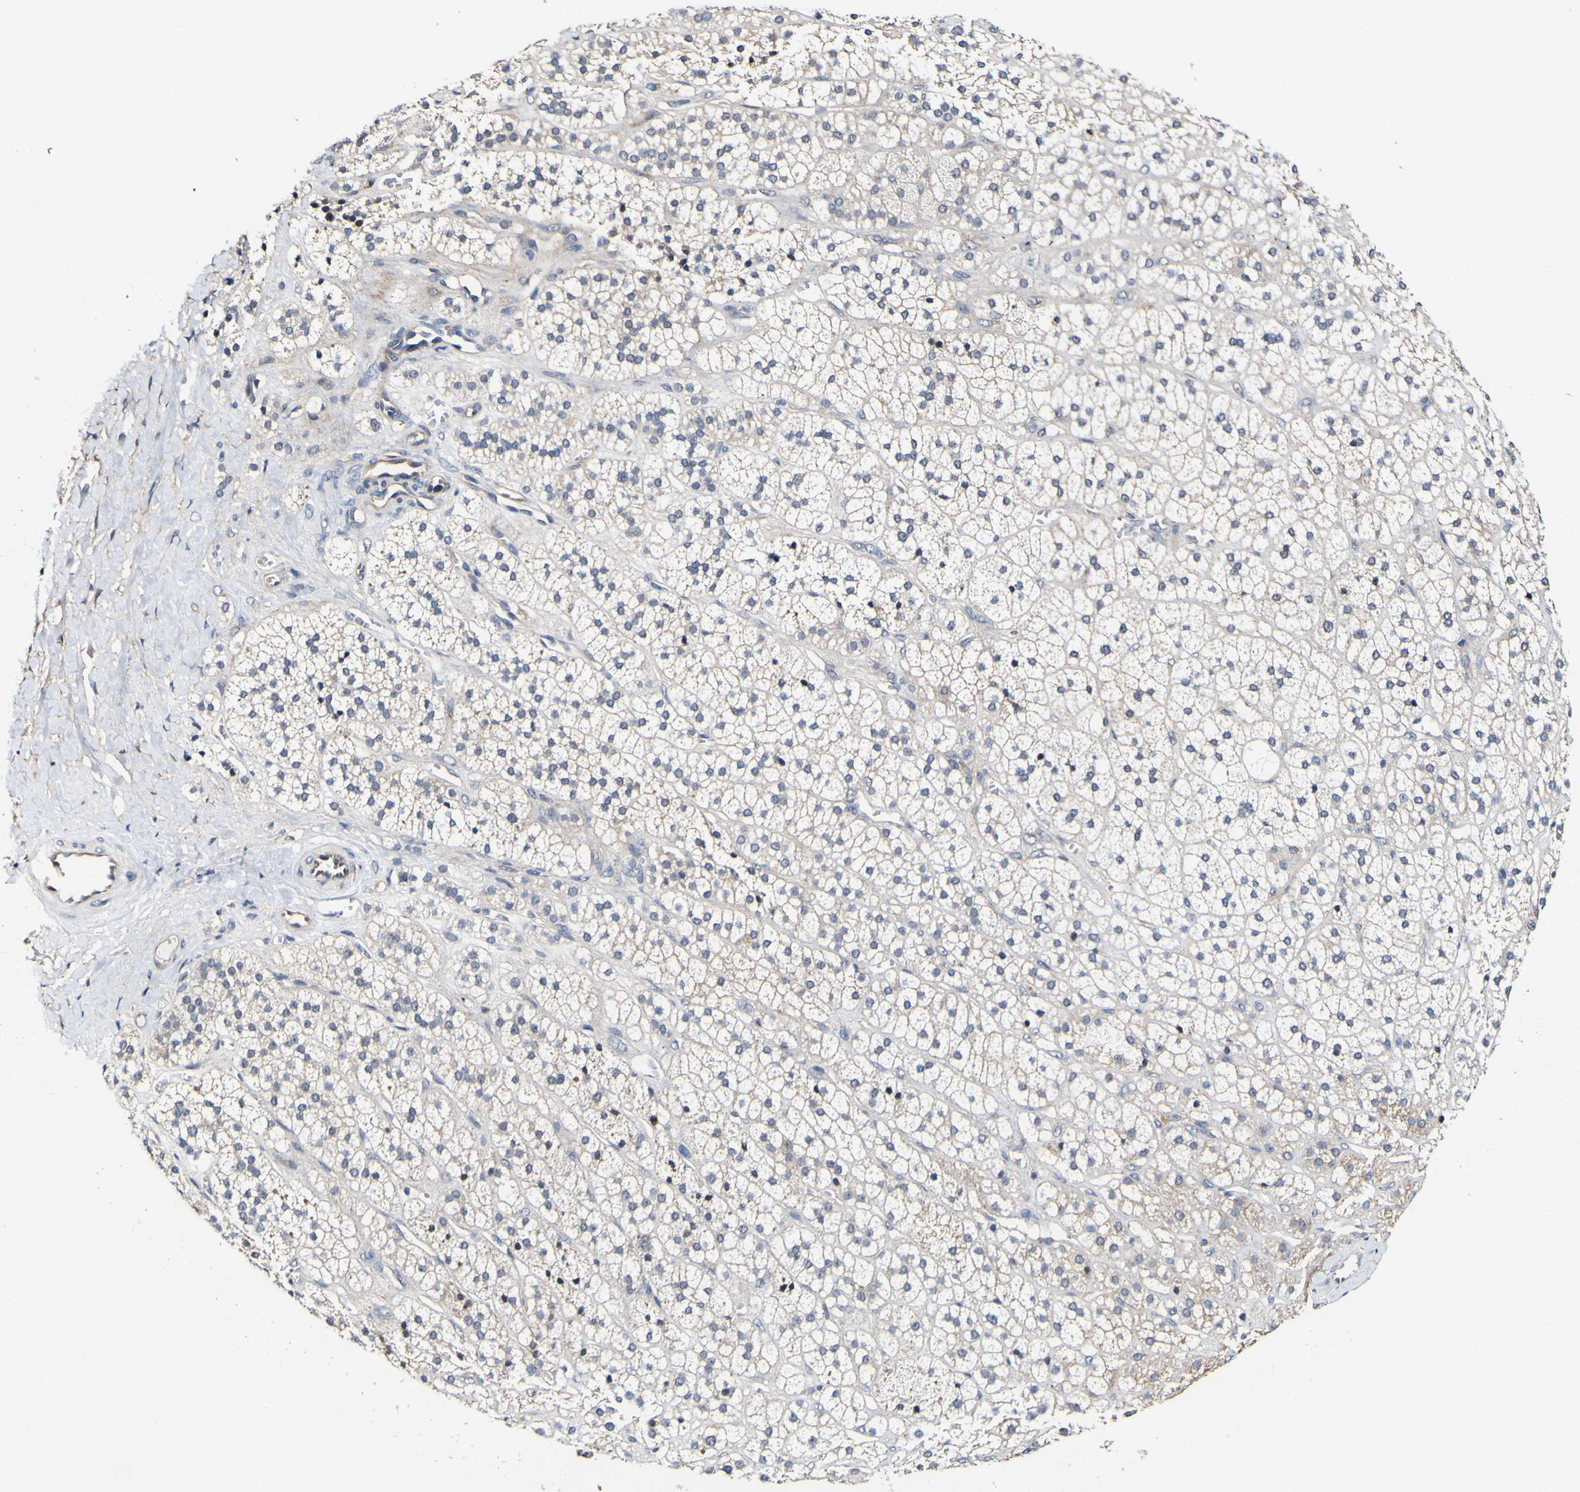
{"staining": {"intensity": "moderate", "quantity": "25%-75%", "location": "cytoplasmic/membranous"}, "tissue": "adrenal gland", "cell_type": "Glandular cells", "image_type": "normal", "snomed": [{"axis": "morphology", "description": "Normal tissue, NOS"}, {"axis": "topography", "description": "Adrenal gland"}], "caption": "Brown immunohistochemical staining in unremarkable adrenal gland exhibits moderate cytoplasmic/membranous expression in approximately 25%-75% of glandular cells.", "gene": "CCL2", "patient": {"sex": "male", "age": 56}}